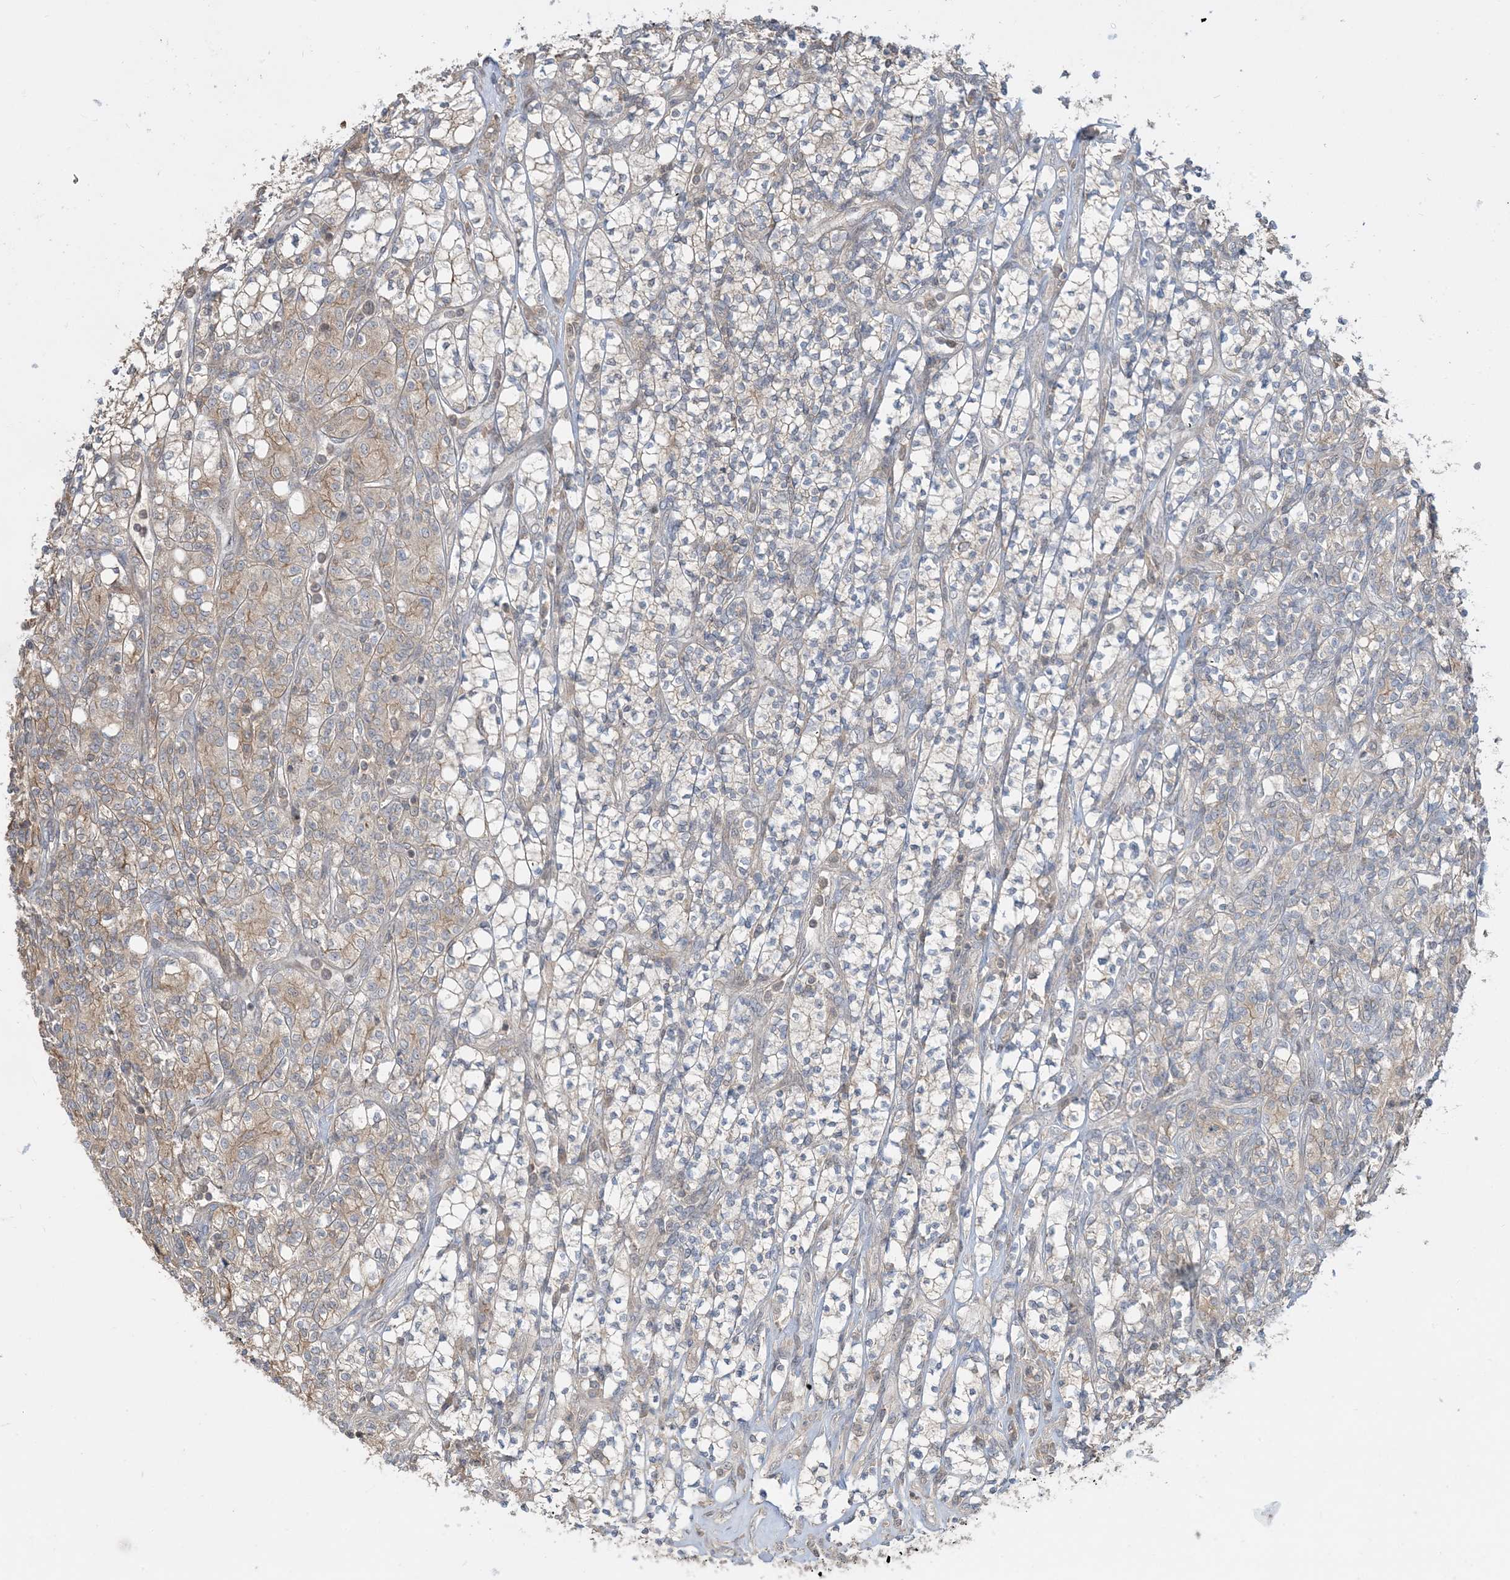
{"staining": {"intensity": "weak", "quantity": "25%-75%", "location": "cytoplasmic/membranous"}, "tissue": "renal cancer", "cell_type": "Tumor cells", "image_type": "cancer", "snomed": [{"axis": "morphology", "description": "Adenocarcinoma, NOS"}, {"axis": "topography", "description": "Kidney"}], "caption": "This image demonstrates IHC staining of renal cancer, with low weak cytoplasmic/membranous expression in approximately 25%-75% of tumor cells.", "gene": "PRRT3", "patient": {"sex": "male", "age": 77}}